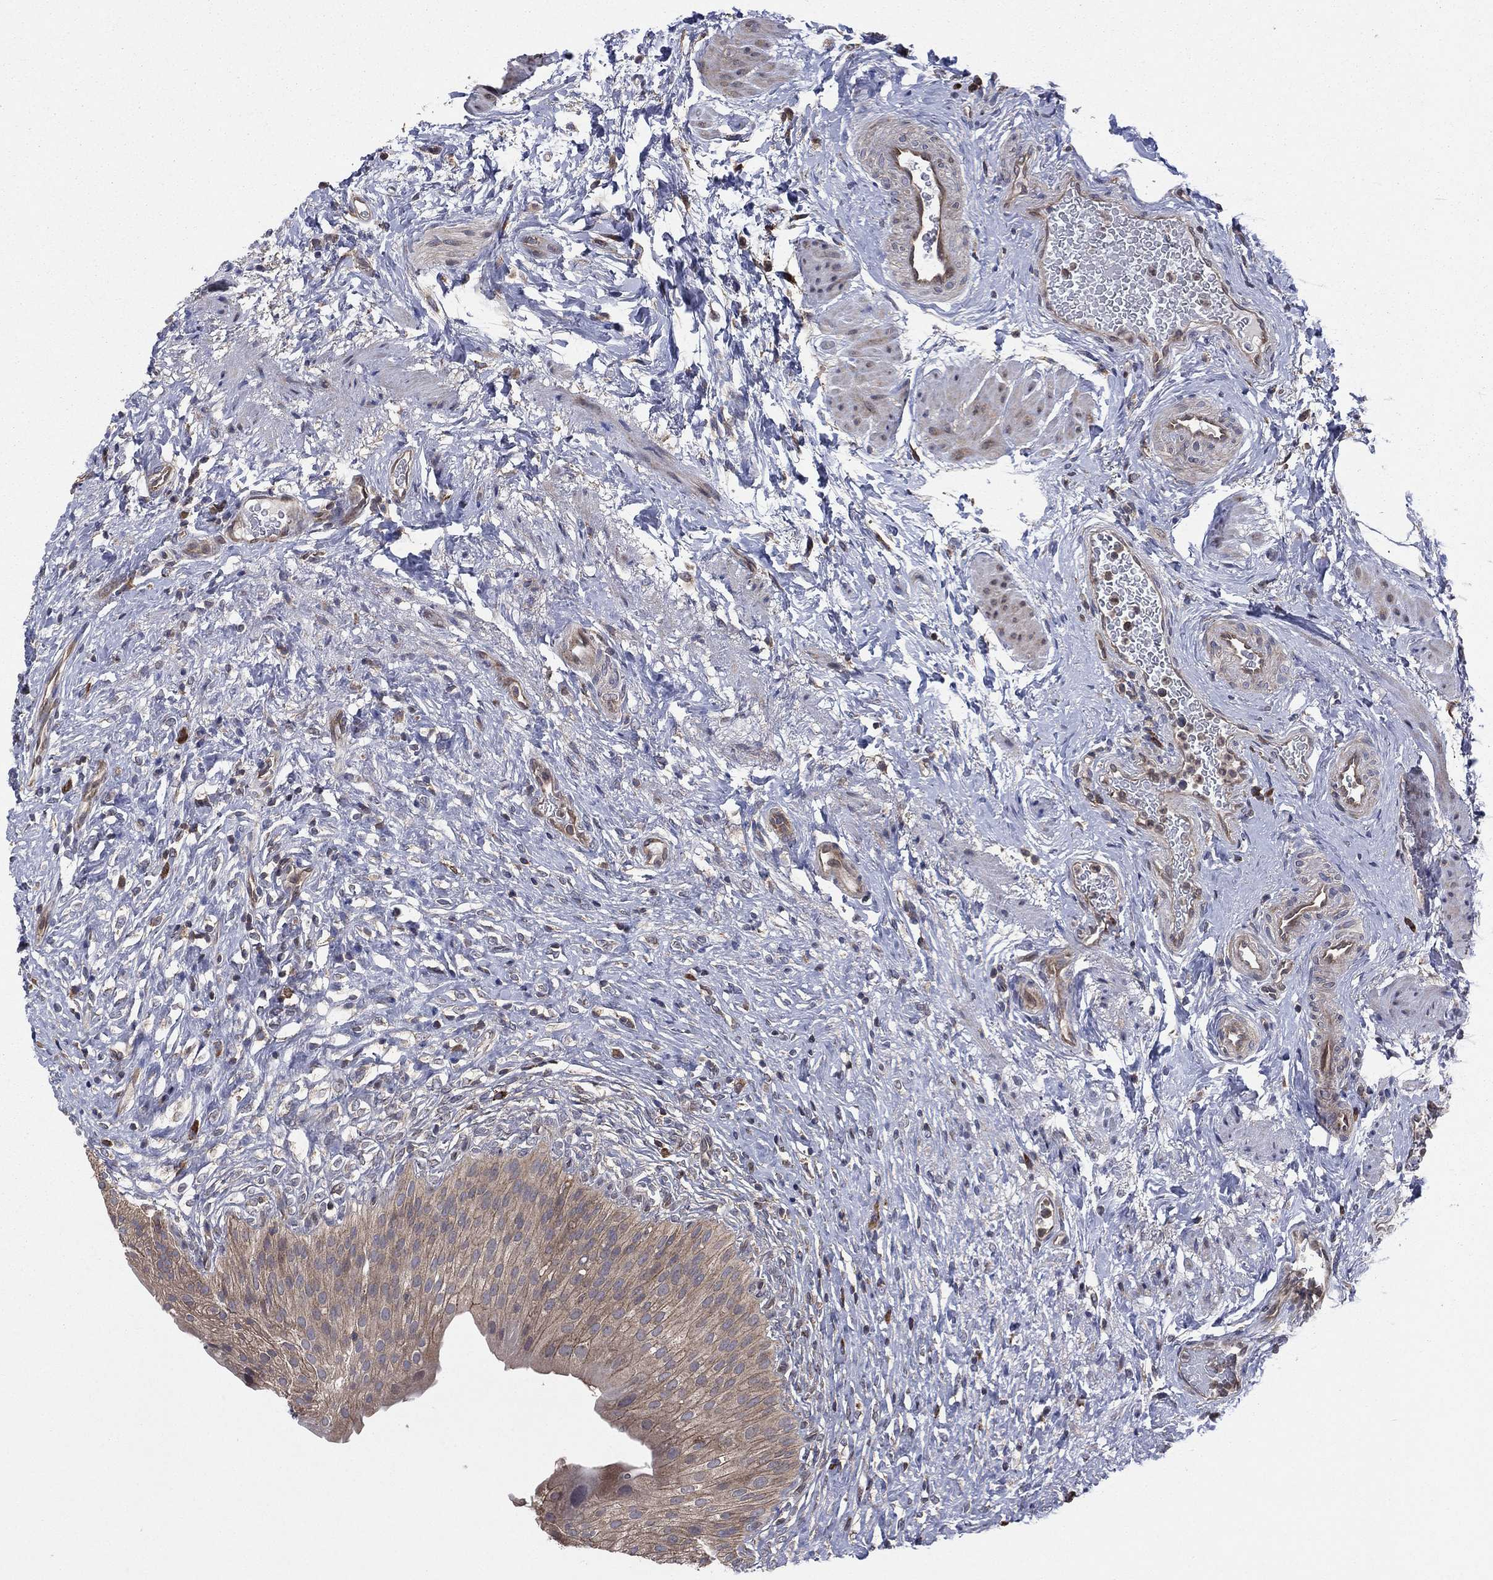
{"staining": {"intensity": "moderate", "quantity": "25%-75%", "location": "cytoplasmic/membranous"}, "tissue": "urinary bladder", "cell_type": "Urothelial cells", "image_type": "normal", "snomed": [{"axis": "morphology", "description": "Normal tissue, NOS"}, {"axis": "topography", "description": "Urinary bladder"}], "caption": "A brown stain highlights moderate cytoplasmic/membranous staining of a protein in urothelial cells of benign human urinary bladder.", "gene": "C2orf76", "patient": {"sex": "male", "age": 46}}